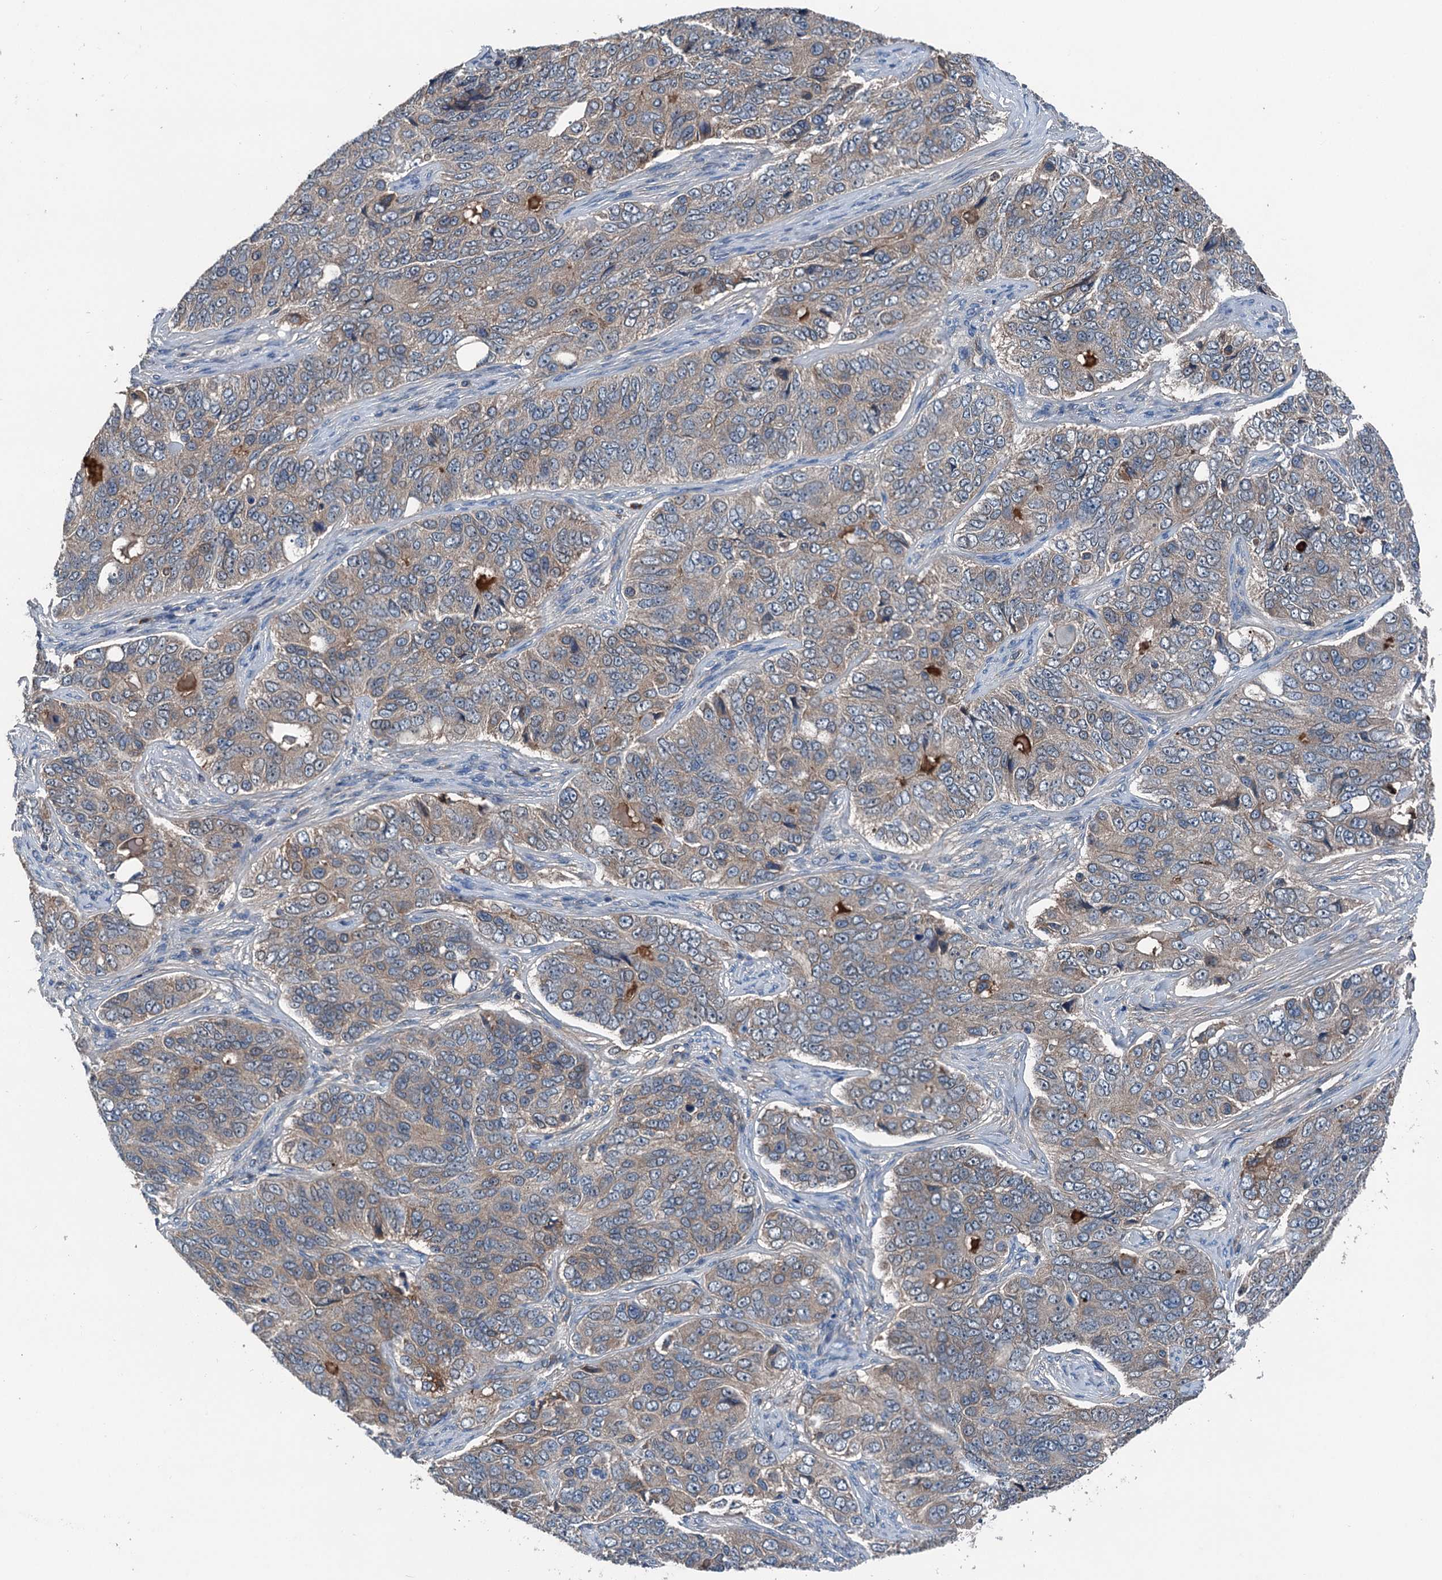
{"staining": {"intensity": "weak", "quantity": "25%-75%", "location": "cytoplasmic/membranous"}, "tissue": "ovarian cancer", "cell_type": "Tumor cells", "image_type": "cancer", "snomed": [{"axis": "morphology", "description": "Carcinoma, endometroid"}, {"axis": "topography", "description": "Ovary"}], "caption": "The micrograph exhibits immunohistochemical staining of ovarian cancer. There is weak cytoplasmic/membranous expression is present in approximately 25%-75% of tumor cells. (DAB IHC, brown staining for protein, blue staining for nuclei).", "gene": "PDSS1", "patient": {"sex": "female", "age": 51}}